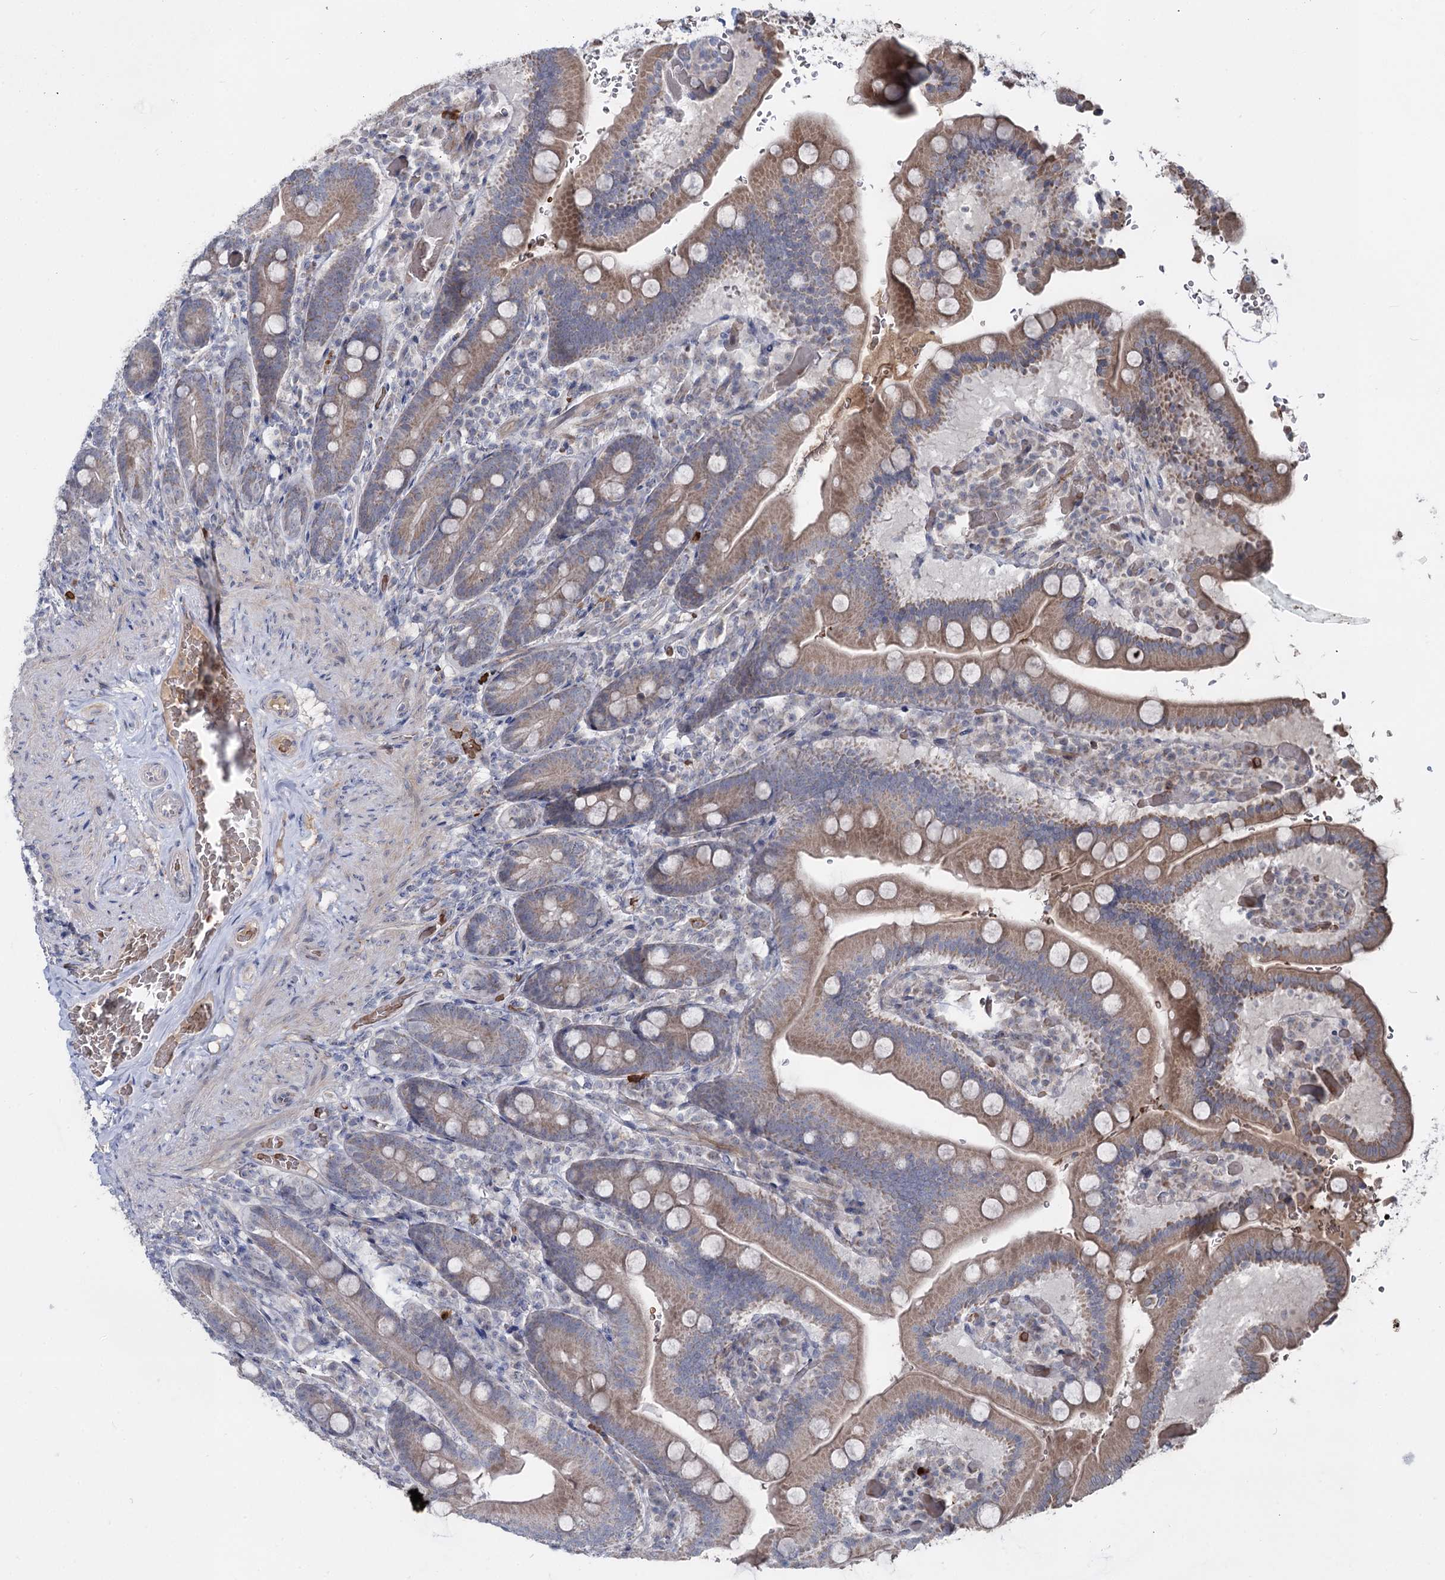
{"staining": {"intensity": "moderate", "quantity": ">75%", "location": "cytoplasmic/membranous"}, "tissue": "duodenum", "cell_type": "Glandular cells", "image_type": "normal", "snomed": [{"axis": "morphology", "description": "Normal tissue, NOS"}, {"axis": "topography", "description": "Duodenum"}], "caption": "This photomicrograph displays benign duodenum stained with IHC to label a protein in brown. The cytoplasmic/membranous of glandular cells show moderate positivity for the protein. Nuclei are counter-stained blue.", "gene": "RNF6", "patient": {"sex": "female", "age": 62}}